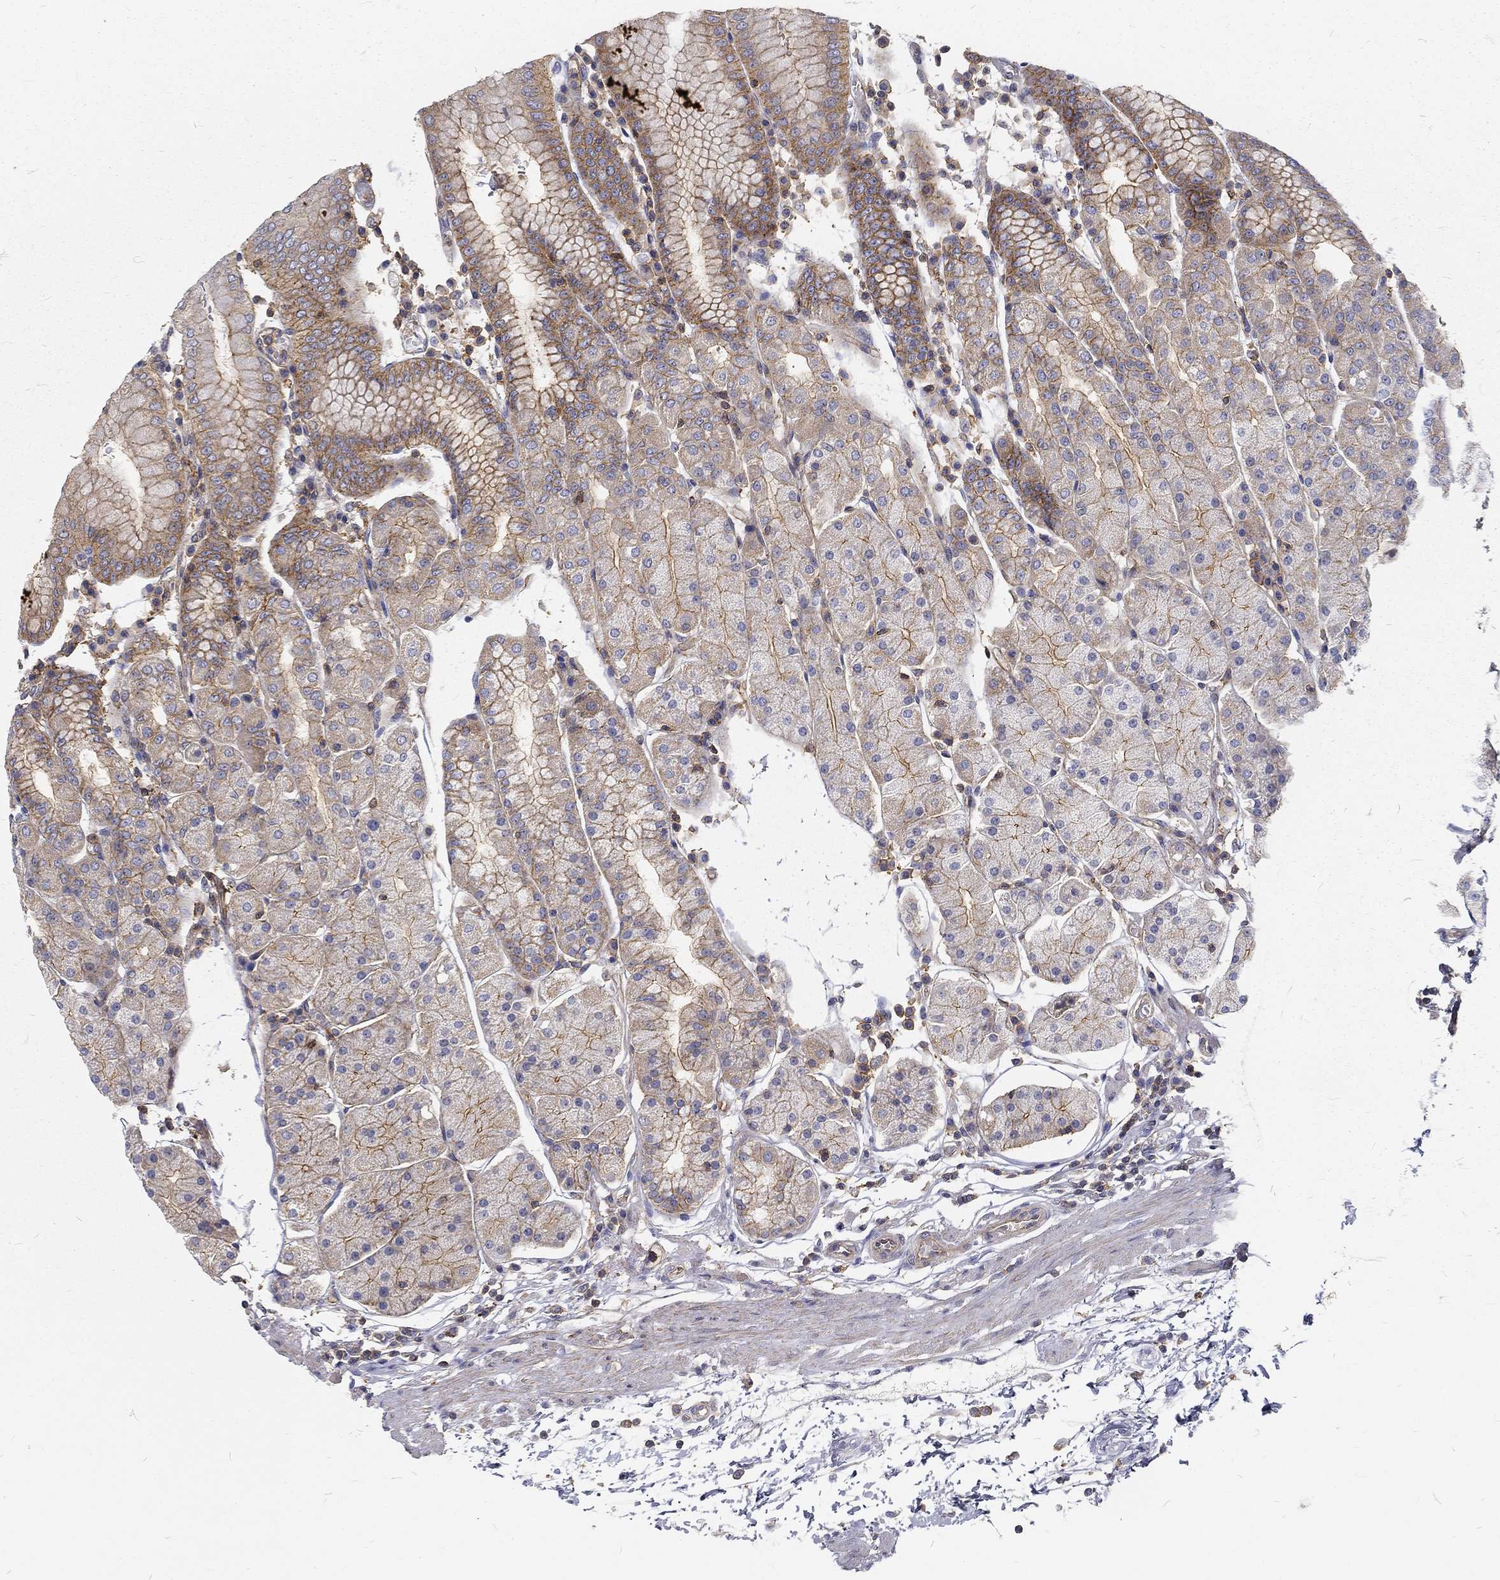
{"staining": {"intensity": "moderate", "quantity": ">75%", "location": "cytoplasmic/membranous"}, "tissue": "stomach", "cell_type": "Glandular cells", "image_type": "normal", "snomed": [{"axis": "morphology", "description": "Normal tissue, NOS"}, {"axis": "topography", "description": "Stomach"}], "caption": "Stomach stained with DAB immunohistochemistry (IHC) demonstrates medium levels of moderate cytoplasmic/membranous positivity in approximately >75% of glandular cells.", "gene": "MTMR11", "patient": {"sex": "male", "age": 54}}